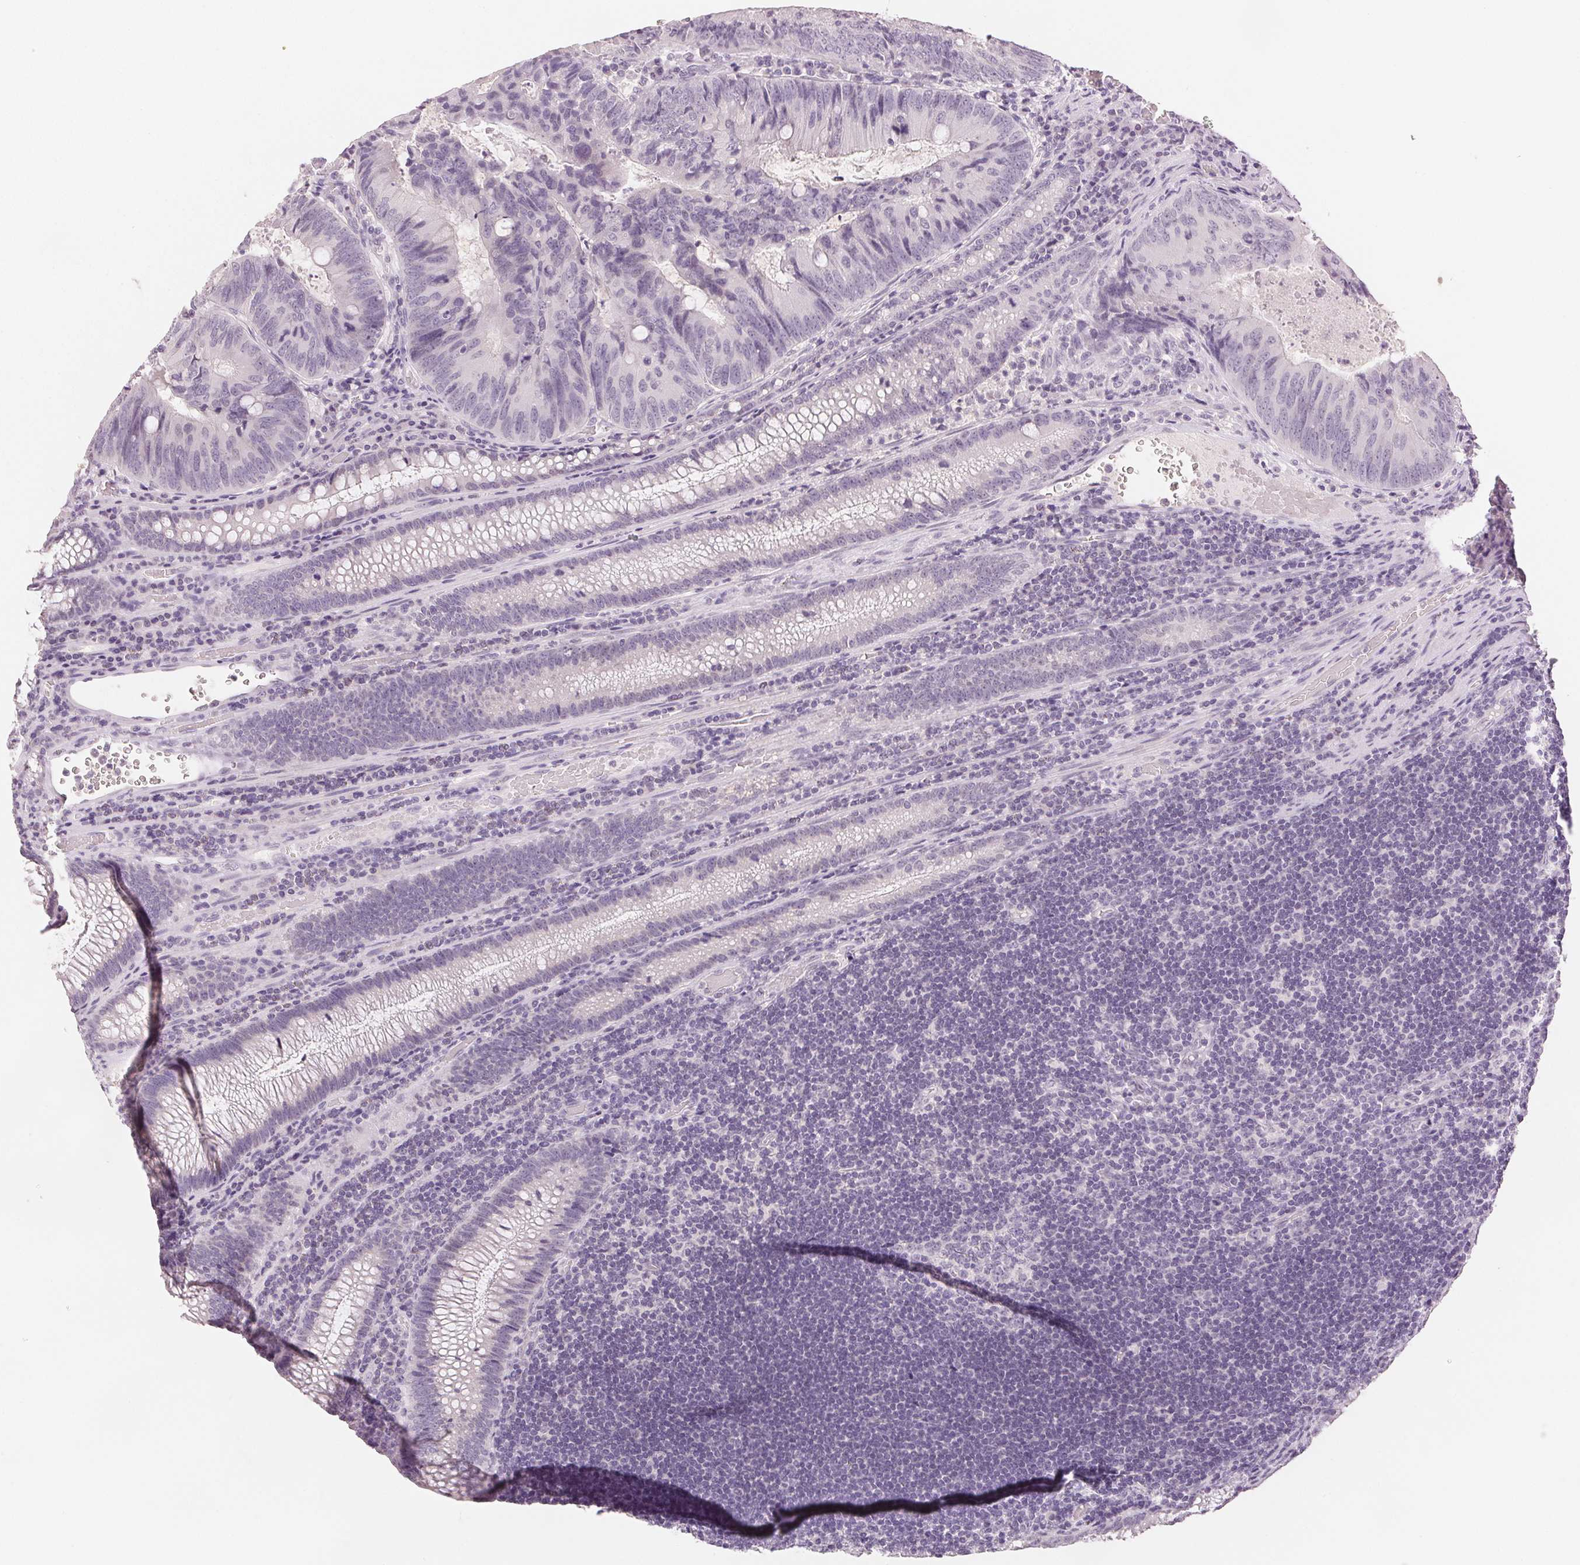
{"staining": {"intensity": "negative", "quantity": "none", "location": "none"}, "tissue": "colorectal cancer", "cell_type": "Tumor cells", "image_type": "cancer", "snomed": [{"axis": "morphology", "description": "Adenocarcinoma, NOS"}, {"axis": "topography", "description": "Colon"}], "caption": "A micrograph of colorectal cancer (adenocarcinoma) stained for a protein displays no brown staining in tumor cells.", "gene": "SLC27A5", "patient": {"sex": "male", "age": 67}}